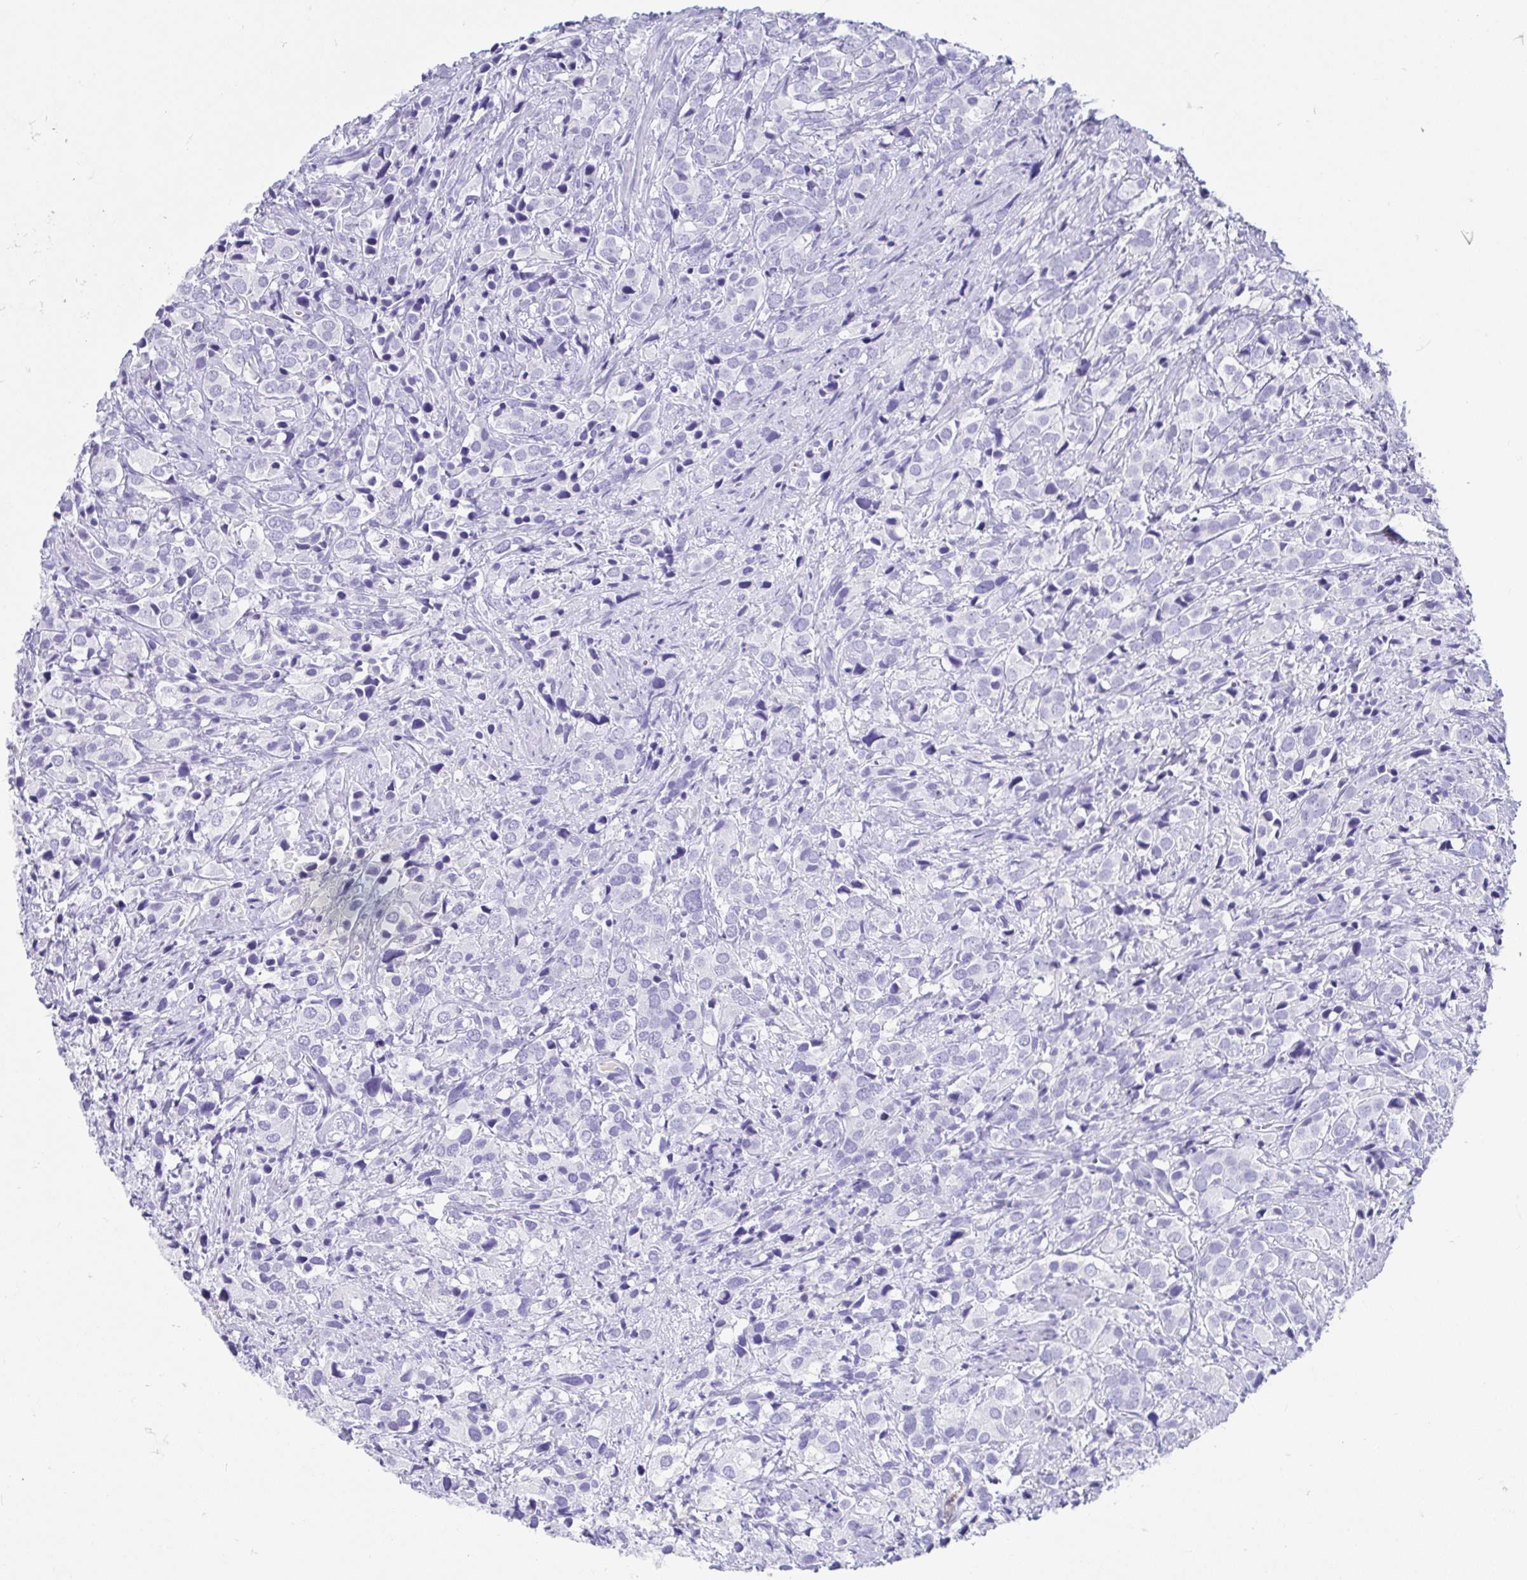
{"staining": {"intensity": "negative", "quantity": "none", "location": "none"}, "tissue": "prostate cancer", "cell_type": "Tumor cells", "image_type": "cancer", "snomed": [{"axis": "morphology", "description": "Adenocarcinoma, High grade"}, {"axis": "topography", "description": "Prostate"}], "caption": "DAB immunohistochemical staining of human prostate cancer (adenocarcinoma (high-grade)) reveals no significant positivity in tumor cells.", "gene": "GKN1", "patient": {"sex": "male", "age": 86}}